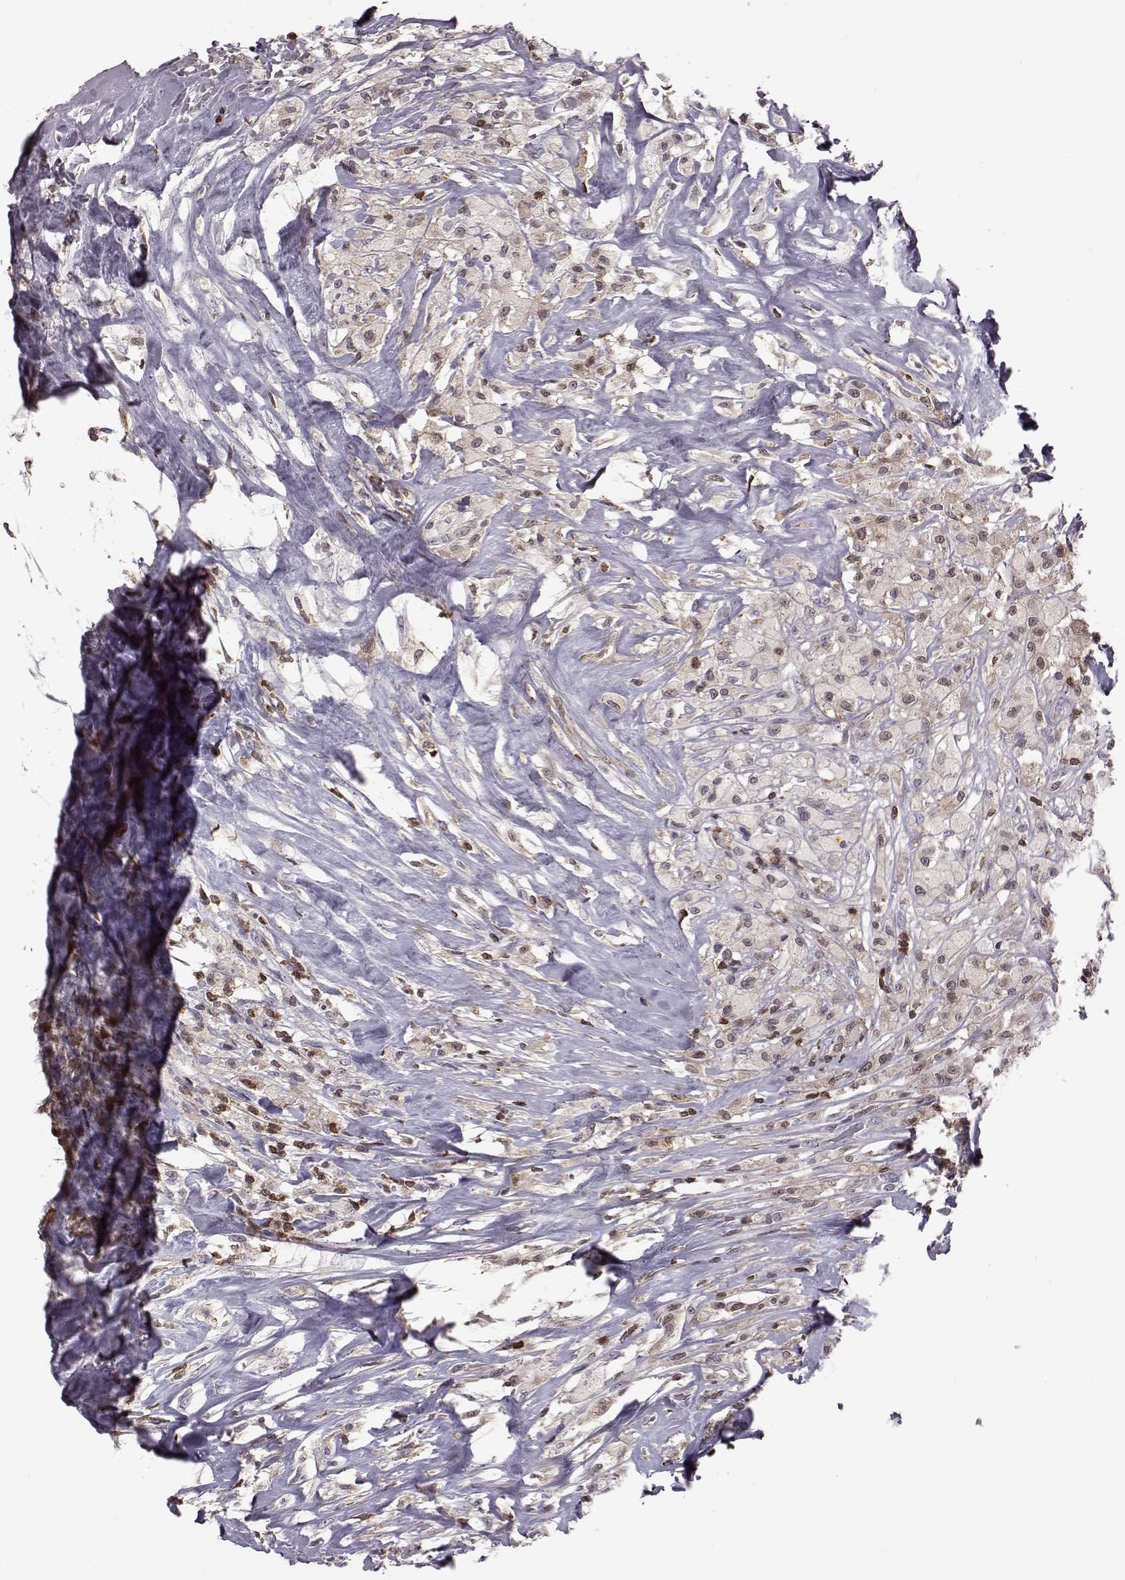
{"staining": {"intensity": "negative", "quantity": "none", "location": "none"}, "tissue": "testis cancer", "cell_type": "Tumor cells", "image_type": "cancer", "snomed": [{"axis": "morphology", "description": "Necrosis, NOS"}, {"axis": "morphology", "description": "Carcinoma, Embryonal, NOS"}, {"axis": "topography", "description": "Testis"}], "caption": "This is a image of IHC staining of testis cancer, which shows no positivity in tumor cells.", "gene": "DOK2", "patient": {"sex": "male", "age": 19}}